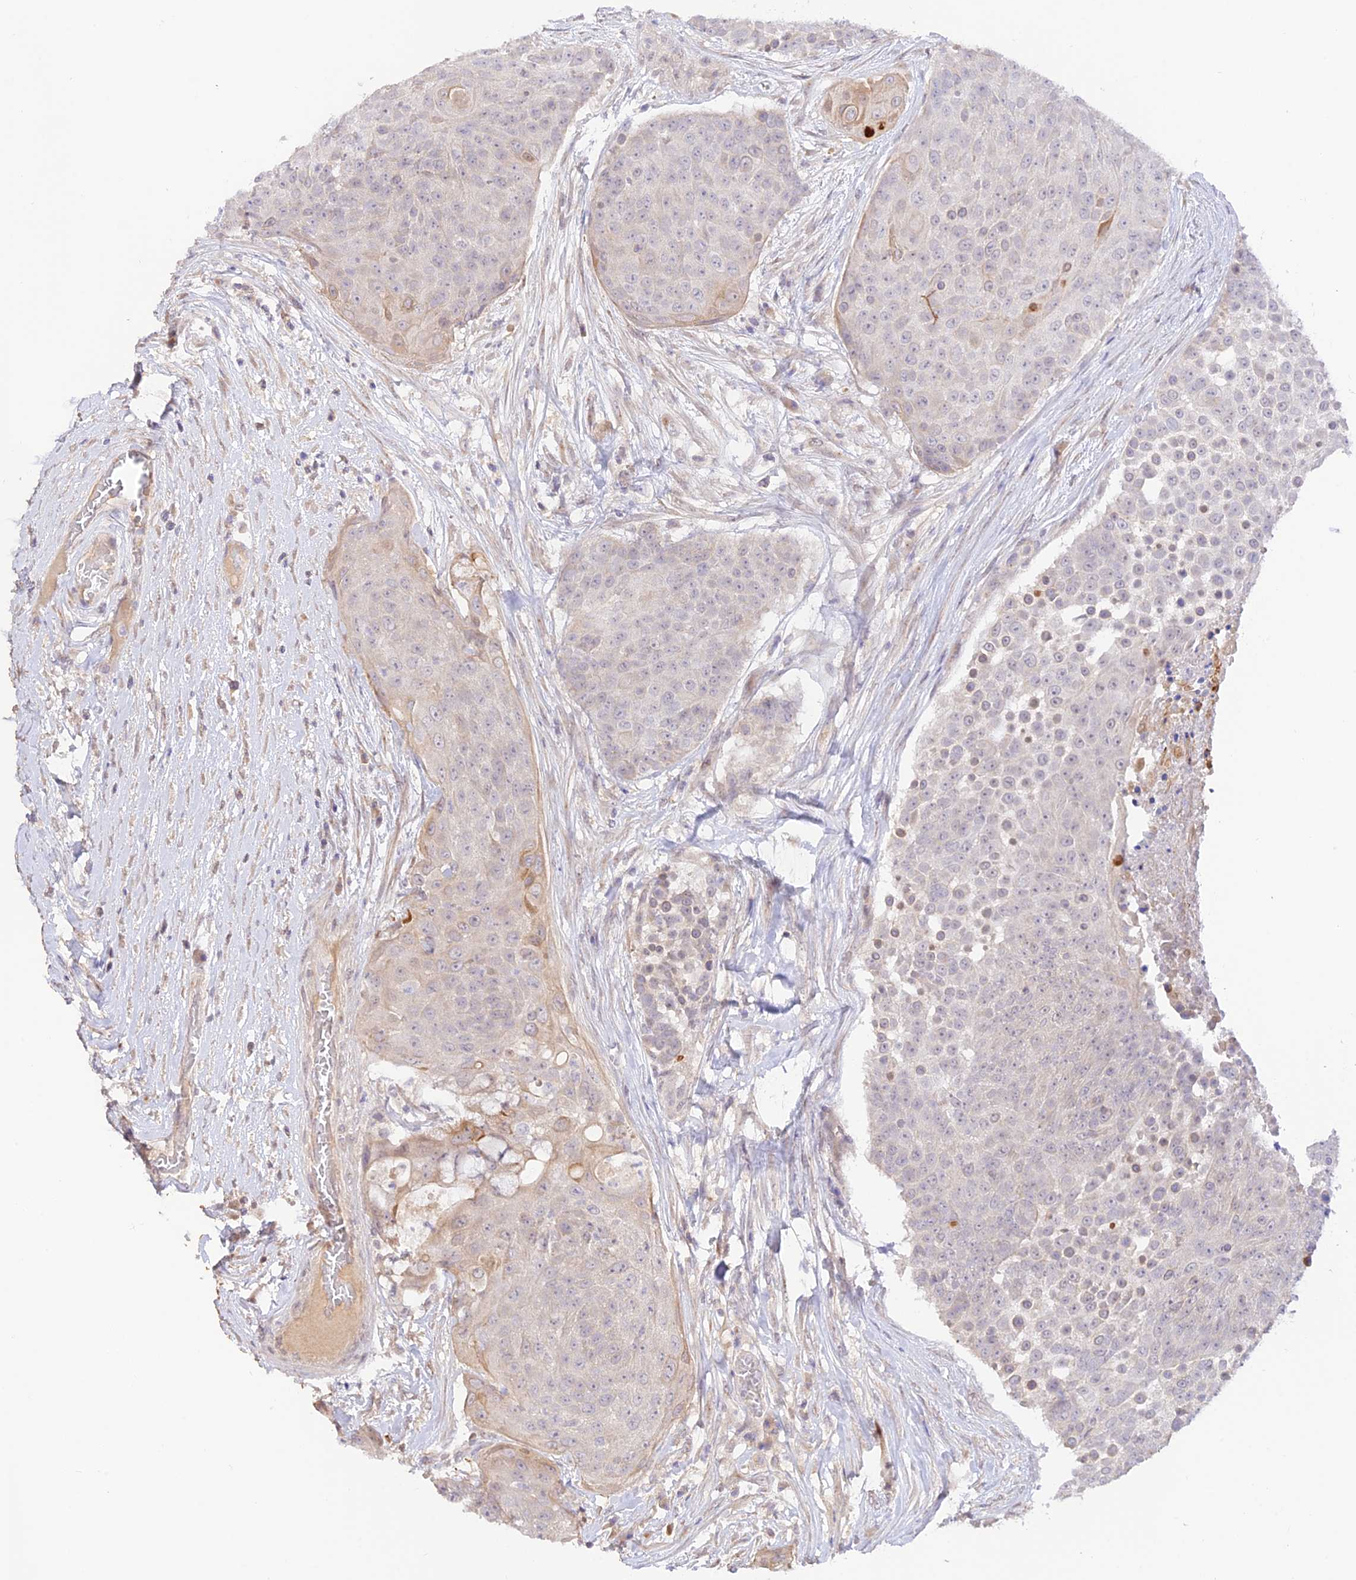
{"staining": {"intensity": "moderate", "quantity": "<25%", "location": "cytoplasmic/membranous"}, "tissue": "urothelial cancer", "cell_type": "Tumor cells", "image_type": "cancer", "snomed": [{"axis": "morphology", "description": "Urothelial carcinoma, High grade"}, {"axis": "topography", "description": "Urinary bladder"}], "caption": "A histopathology image of human urothelial cancer stained for a protein reveals moderate cytoplasmic/membranous brown staining in tumor cells.", "gene": "CAMSAP3", "patient": {"sex": "female", "age": 63}}